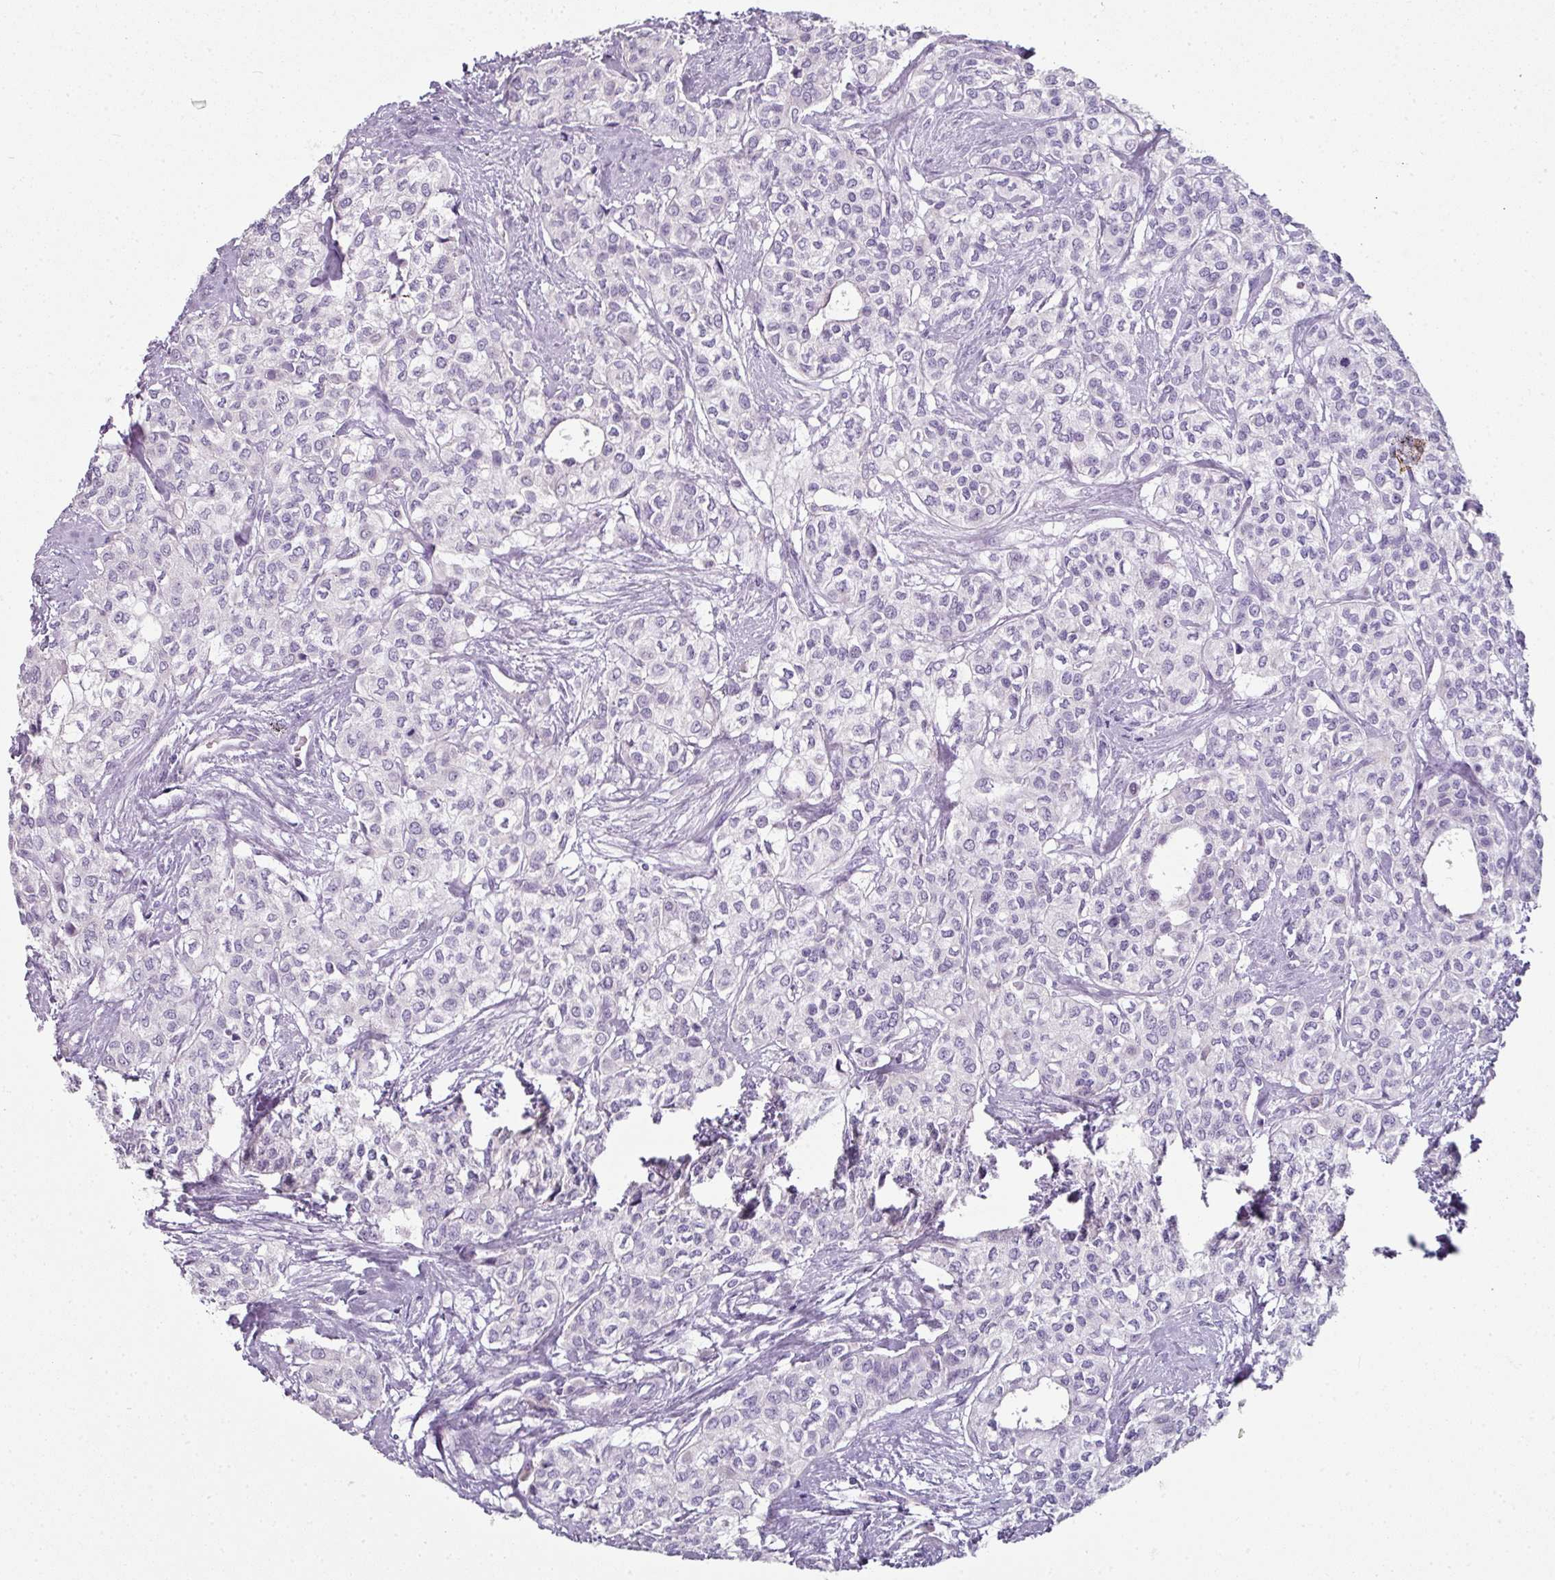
{"staining": {"intensity": "negative", "quantity": "none", "location": "none"}, "tissue": "head and neck cancer", "cell_type": "Tumor cells", "image_type": "cancer", "snomed": [{"axis": "morphology", "description": "Adenocarcinoma, NOS"}, {"axis": "topography", "description": "Head-Neck"}], "caption": "DAB (3,3'-diaminobenzidine) immunohistochemical staining of human head and neck adenocarcinoma demonstrates no significant expression in tumor cells. (IHC, brightfield microscopy, high magnification).", "gene": "FHAD1", "patient": {"sex": "male", "age": 81}}